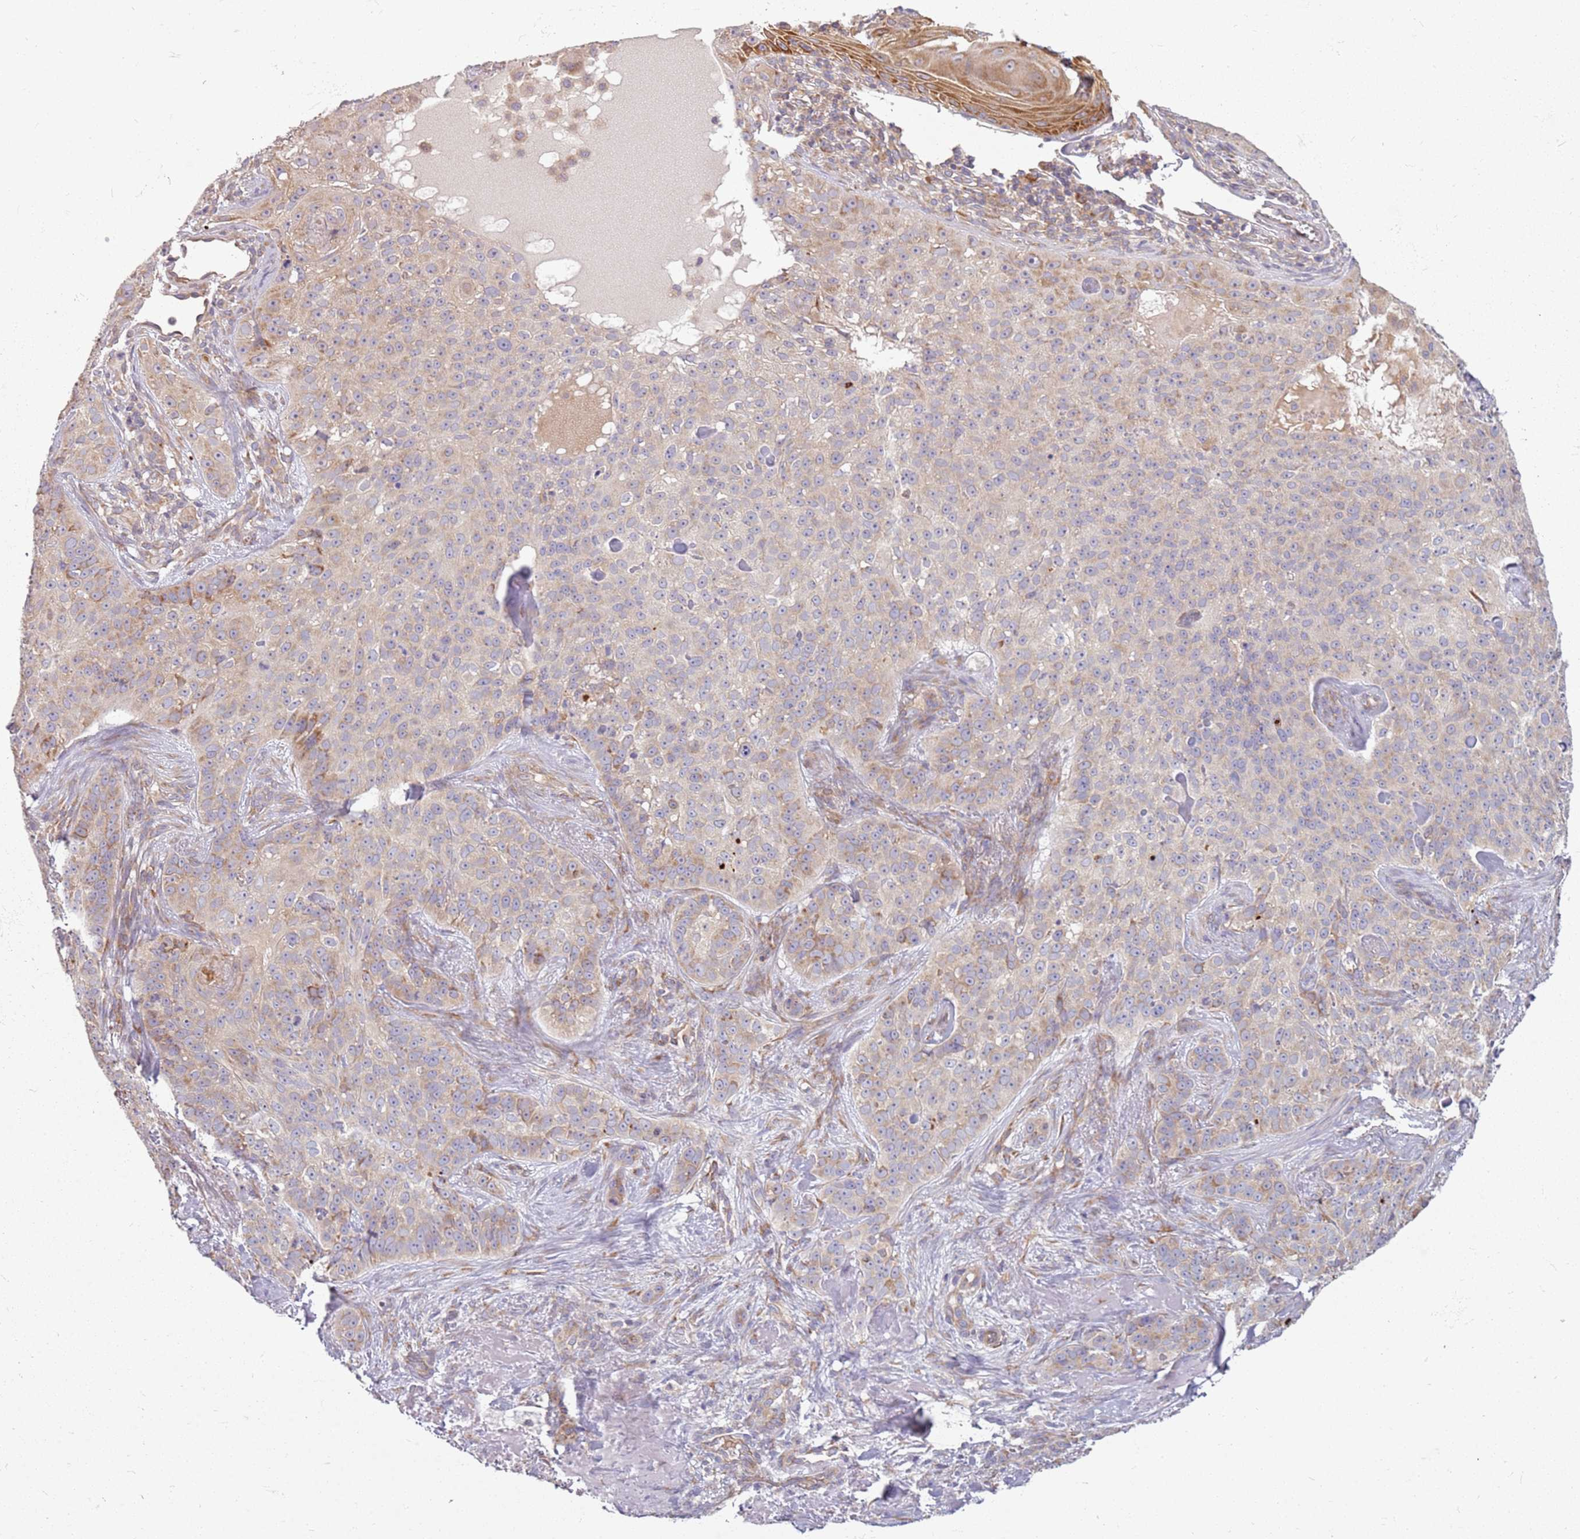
{"staining": {"intensity": "moderate", "quantity": "<25%", "location": "cytoplasmic/membranous"}, "tissue": "skin cancer", "cell_type": "Tumor cells", "image_type": "cancer", "snomed": [{"axis": "morphology", "description": "Basal cell carcinoma"}, {"axis": "topography", "description": "Skin"}], "caption": "This is an image of immunohistochemistry staining of skin cancer, which shows moderate expression in the cytoplasmic/membranous of tumor cells.", "gene": "RPS28", "patient": {"sex": "female", "age": 92}}